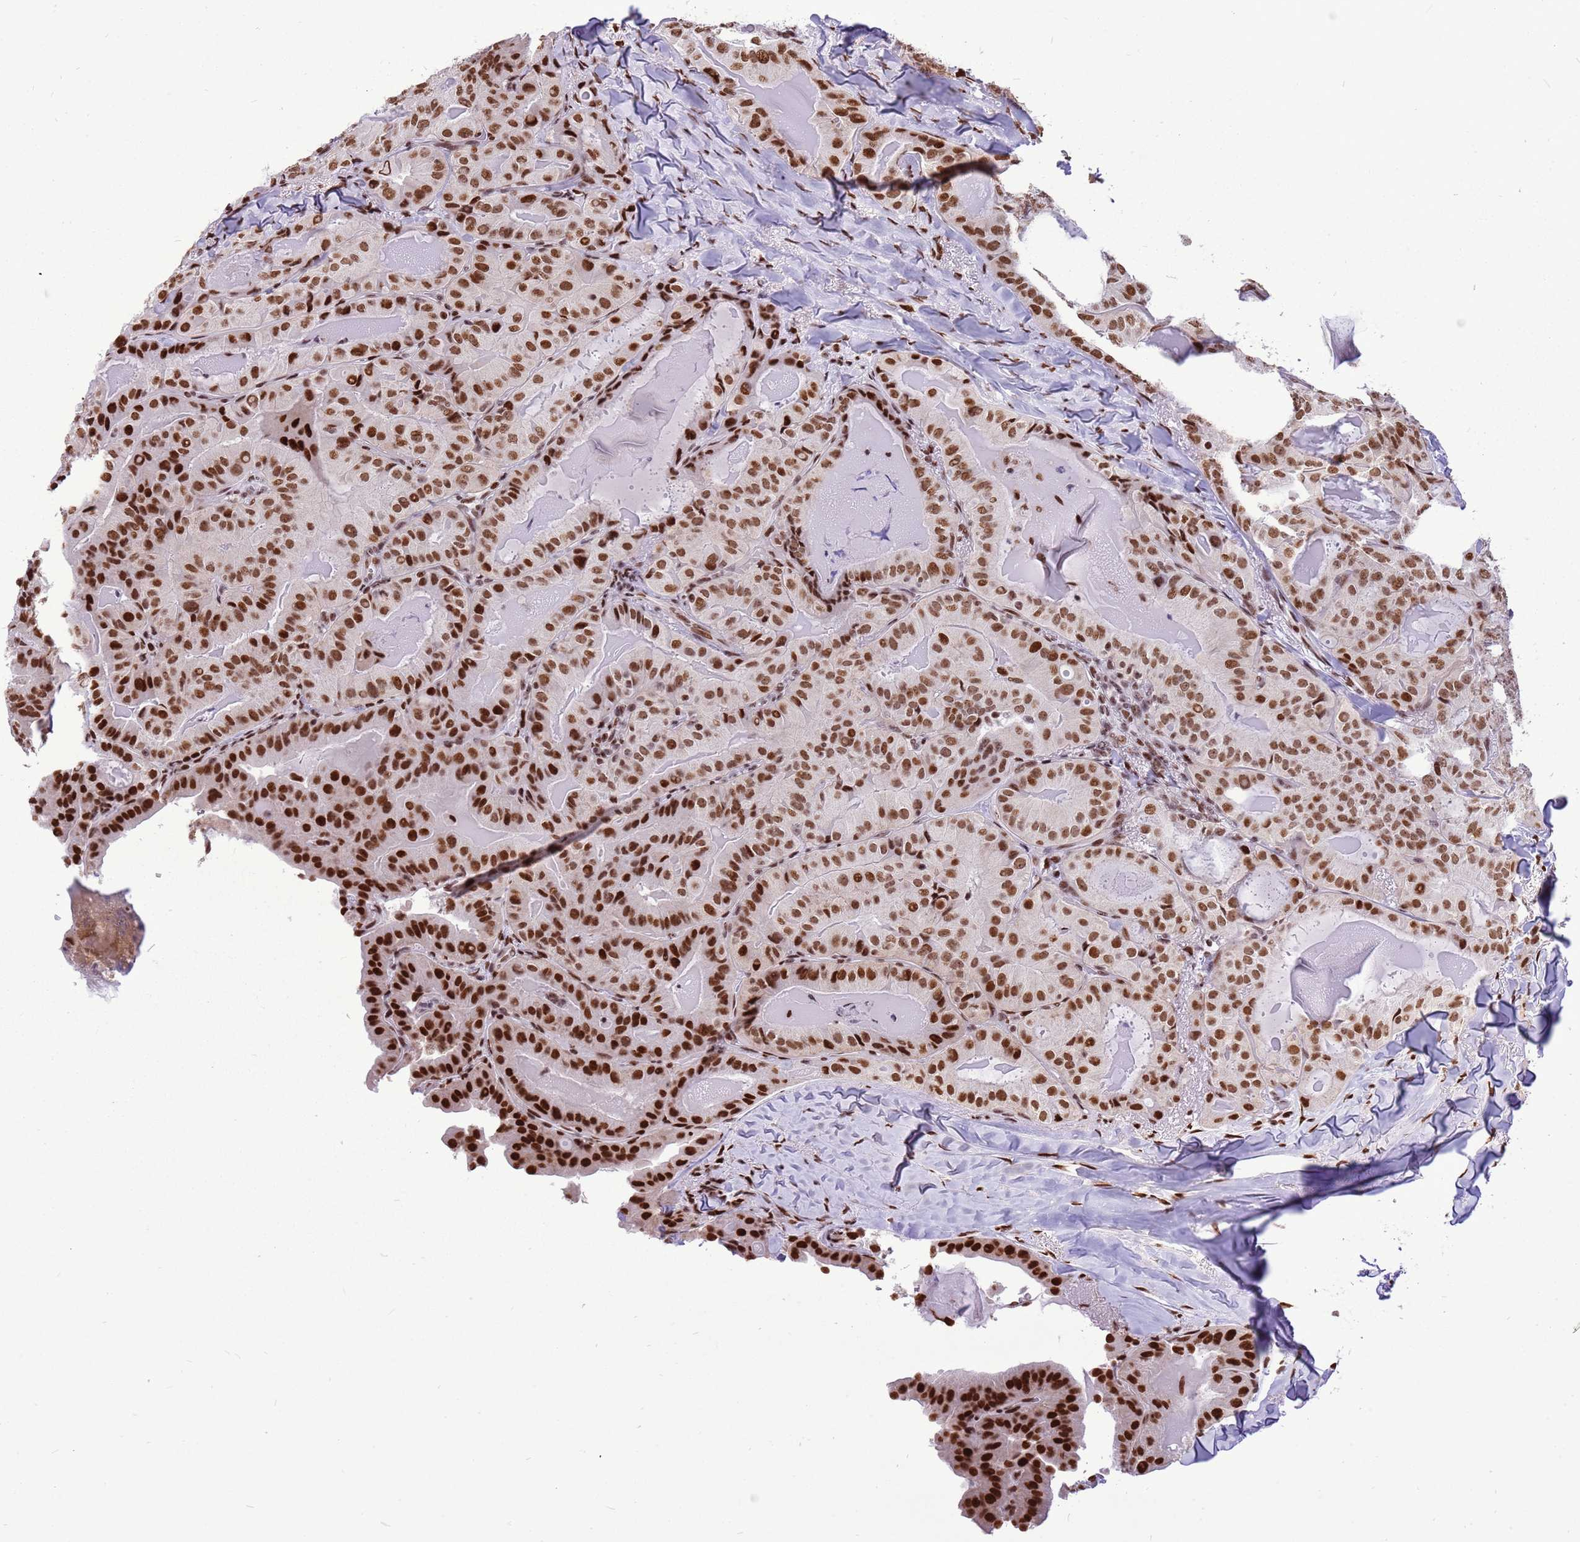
{"staining": {"intensity": "strong", "quantity": ">75%", "location": "nuclear"}, "tissue": "thyroid cancer", "cell_type": "Tumor cells", "image_type": "cancer", "snomed": [{"axis": "morphology", "description": "Papillary adenocarcinoma, NOS"}, {"axis": "topography", "description": "Thyroid gland"}], "caption": "IHC histopathology image of neoplastic tissue: papillary adenocarcinoma (thyroid) stained using immunohistochemistry (IHC) demonstrates high levels of strong protein expression localized specifically in the nuclear of tumor cells, appearing as a nuclear brown color.", "gene": "WASHC4", "patient": {"sex": "female", "age": 68}}